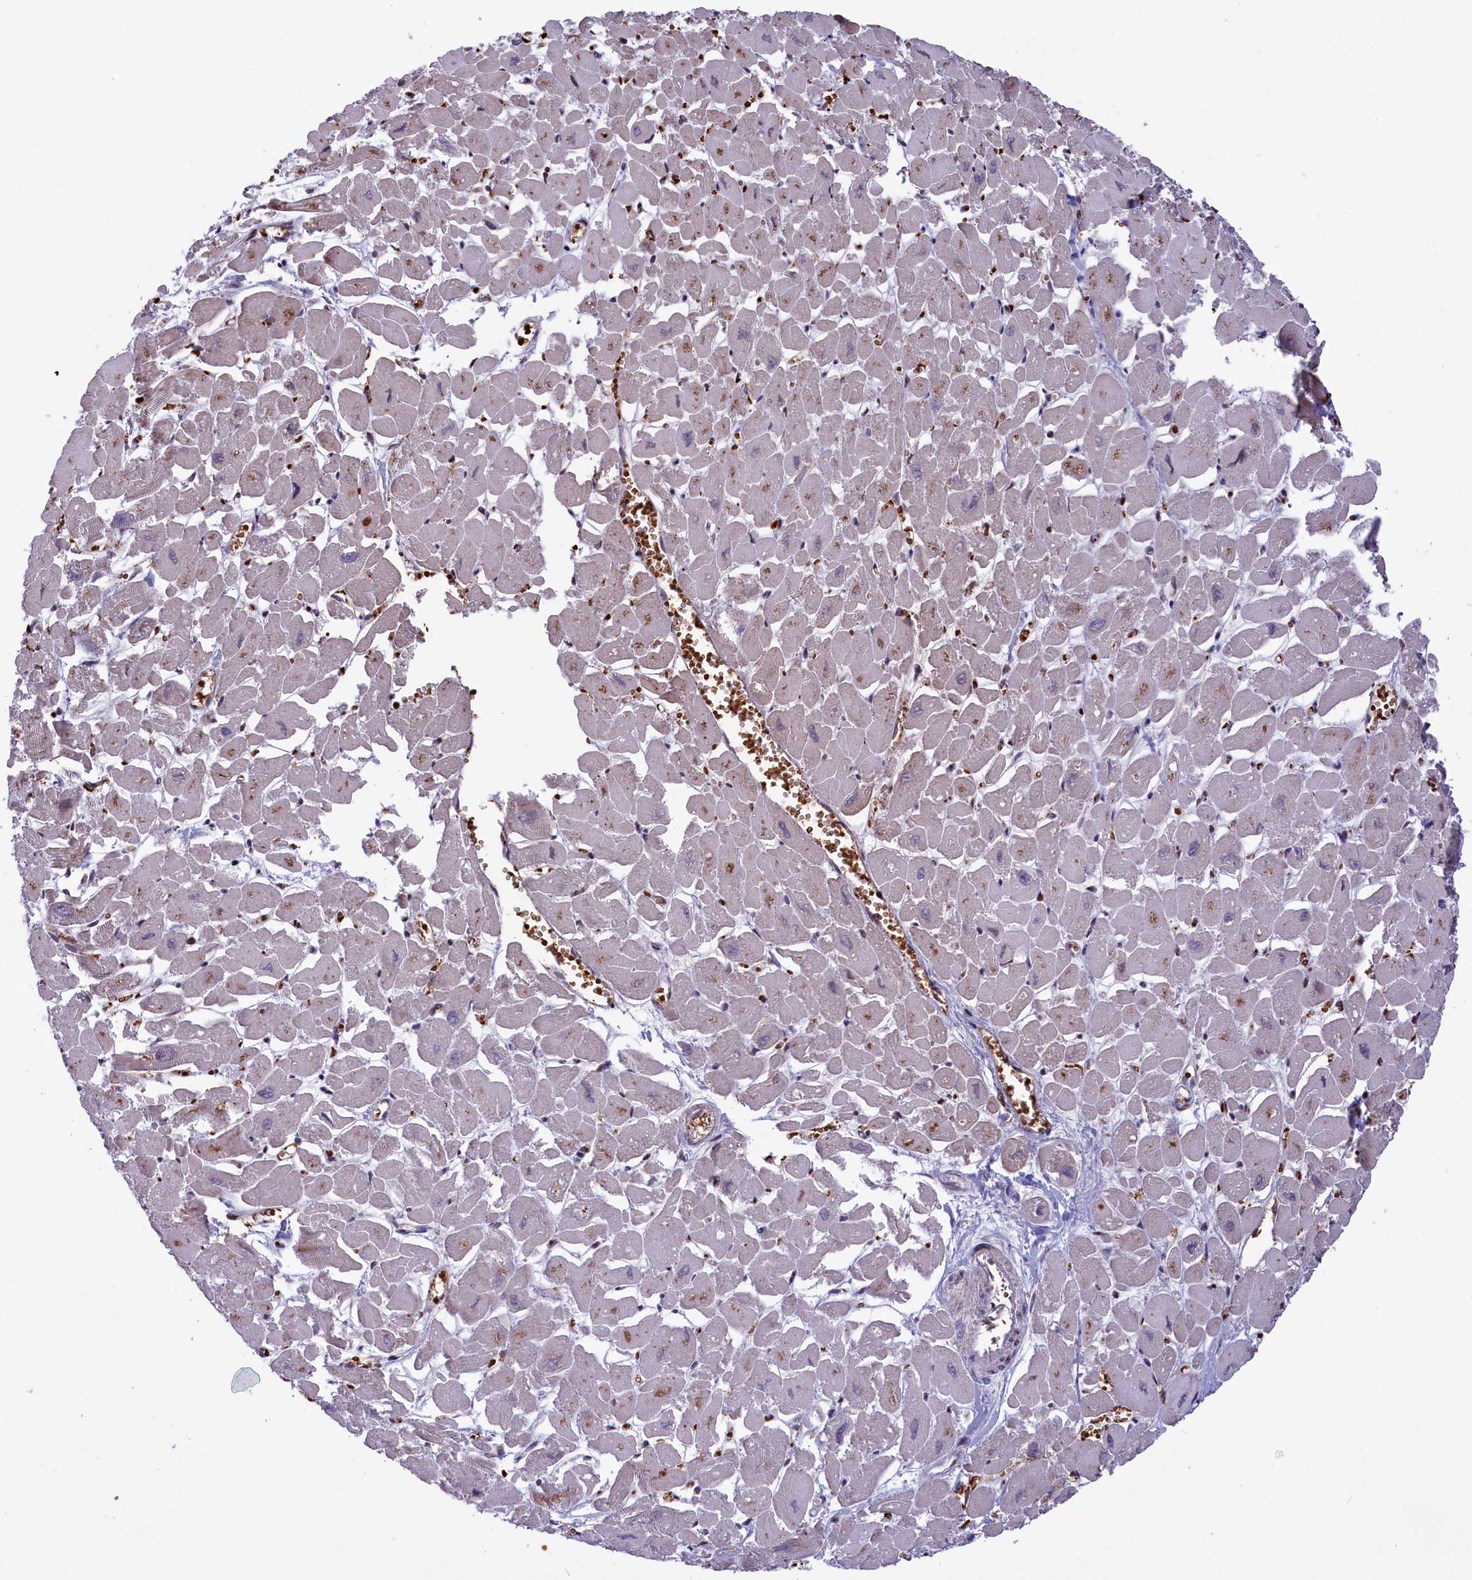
{"staining": {"intensity": "moderate", "quantity": "<25%", "location": "nuclear"}, "tissue": "heart muscle", "cell_type": "Cardiomyocytes", "image_type": "normal", "snomed": [{"axis": "morphology", "description": "Normal tissue, NOS"}, {"axis": "topography", "description": "Heart"}], "caption": "About <25% of cardiomyocytes in benign human heart muscle exhibit moderate nuclear protein expression as visualized by brown immunohistochemical staining.", "gene": "MPHOSPH8", "patient": {"sex": "male", "age": 54}}